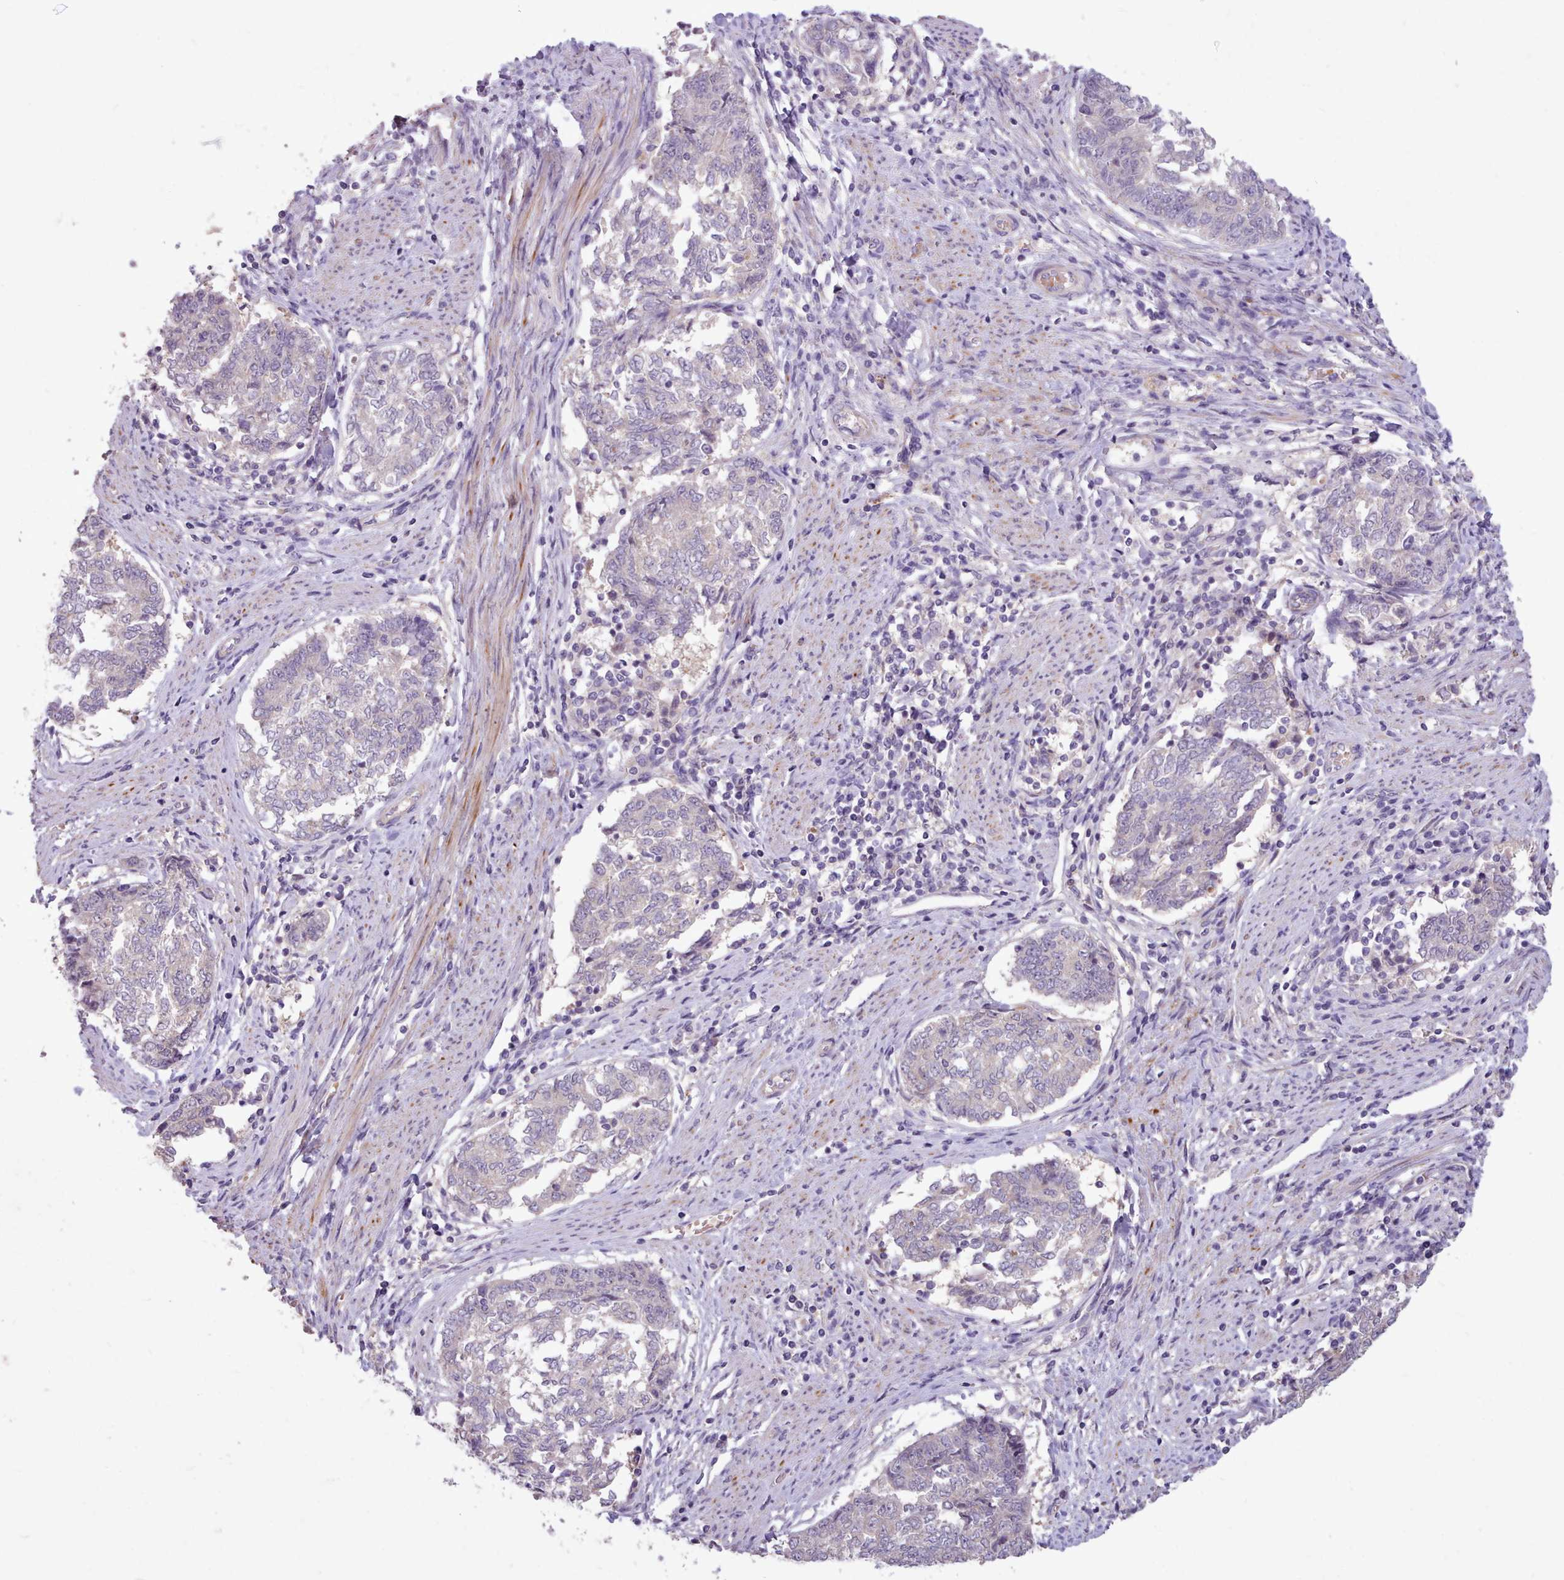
{"staining": {"intensity": "negative", "quantity": "none", "location": "none"}, "tissue": "endometrial cancer", "cell_type": "Tumor cells", "image_type": "cancer", "snomed": [{"axis": "morphology", "description": "Adenocarcinoma, NOS"}, {"axis": "topography", "description": "Endometrium"}], "caption": "An IHC histopathology image of endometrial cancer is shown. There is no staining in tumor cells of endometrial cancer.", "gene": "ZNF607", "patient": {"sex": "female", "age": 80}}